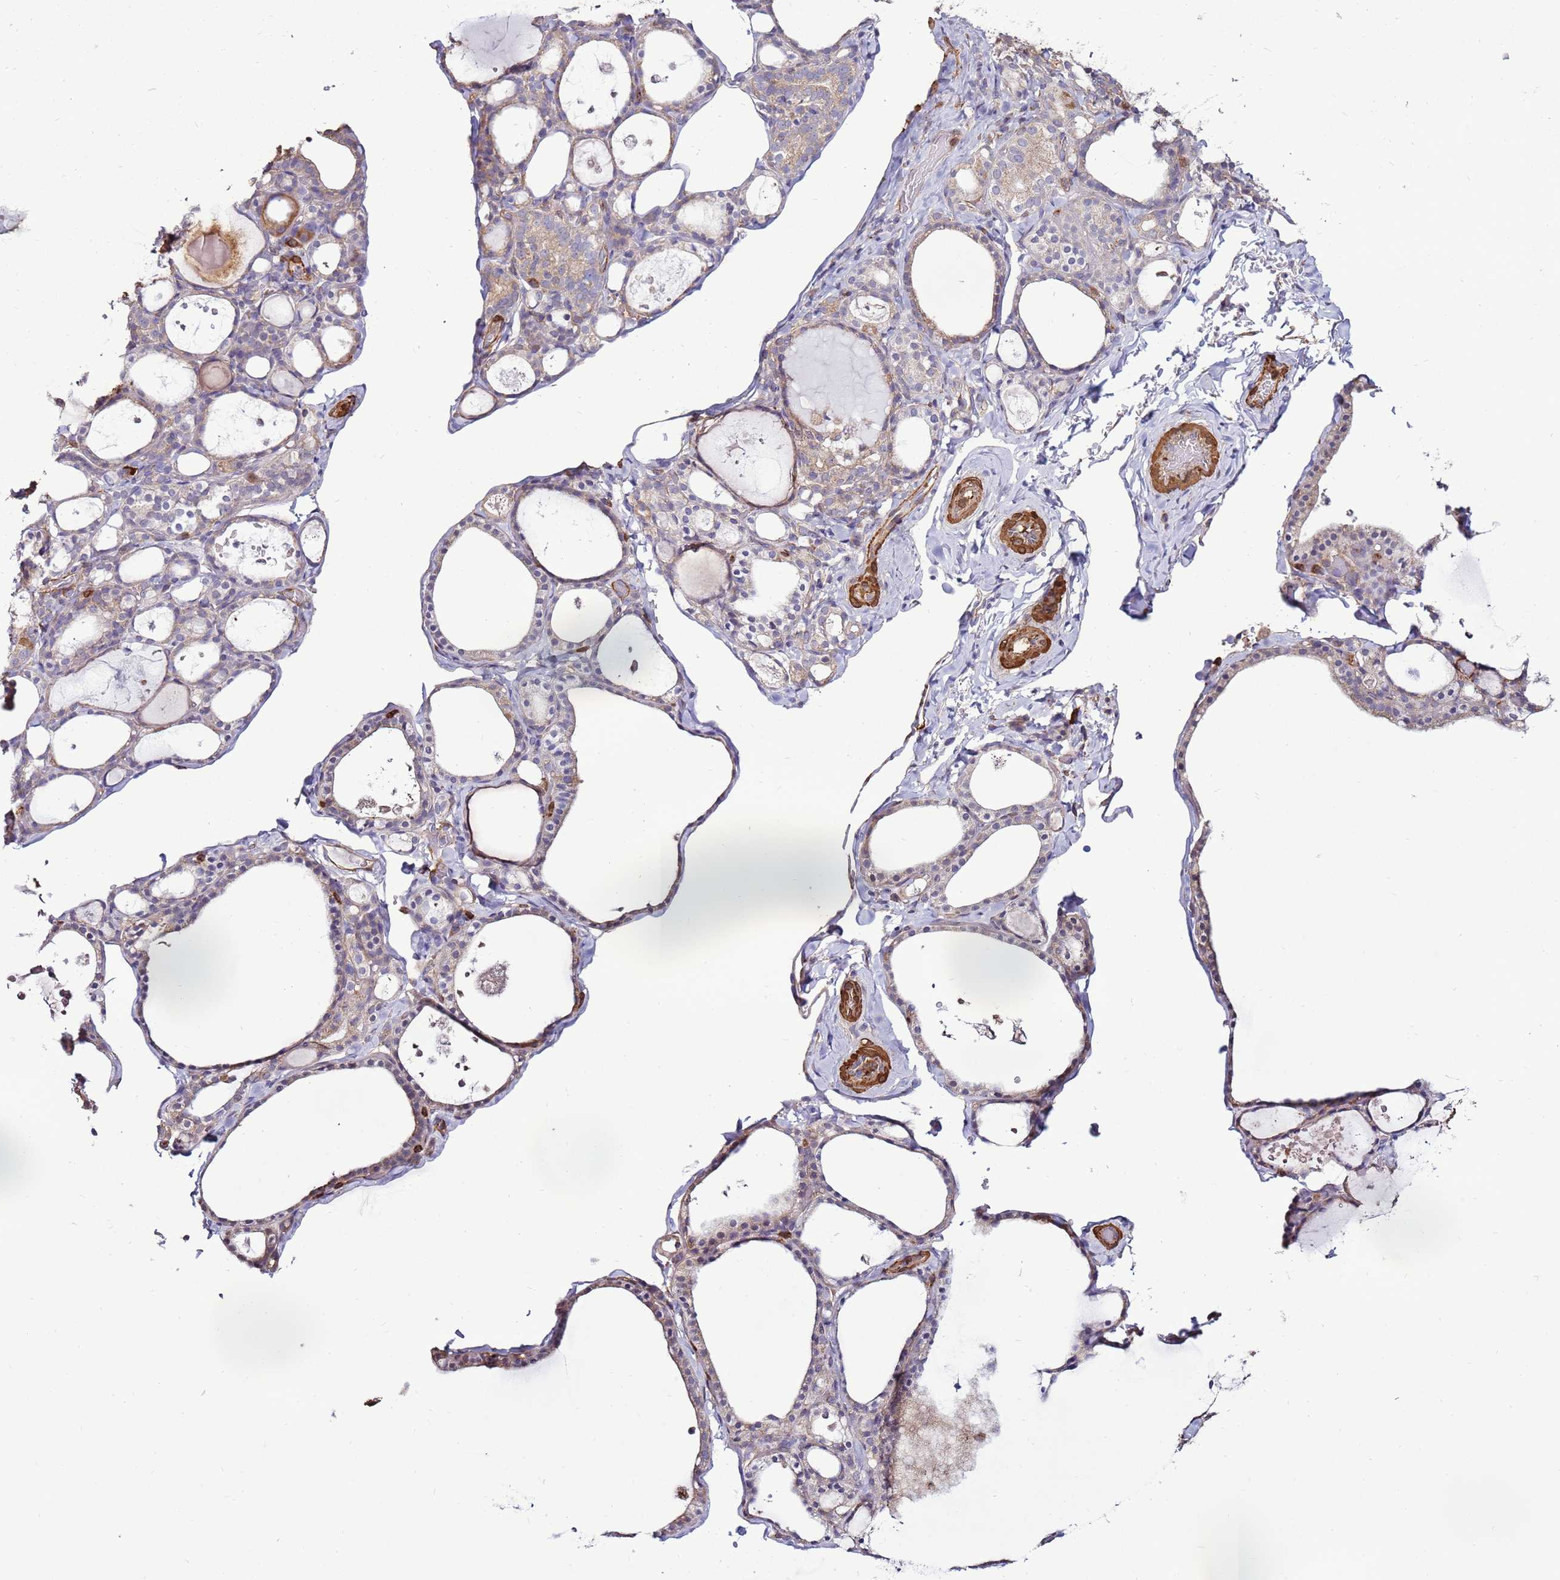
{"staining": {"intensity": "weak", "quantity": "<25%", "location": "cytoplasmic/membranous"}, "tissue": "thyroid gland", "cell_type": "Glandular cells", "image_type": "normal", "snomed": [{"axis": "morphology", "description": "Normal tissue, NOS"}, {"axis": "topography", "description": "Thyroid gland"}], "caption": "The image shows no staining of glandular cells in normal thyroid gland. Brightfield microscopy of immunohistochemistry stained with DAB (brown) and hematoxylin (blue), captured at high magnification.", "gene": "DDX59", "patient": {"sex": "male", "age": 56}}